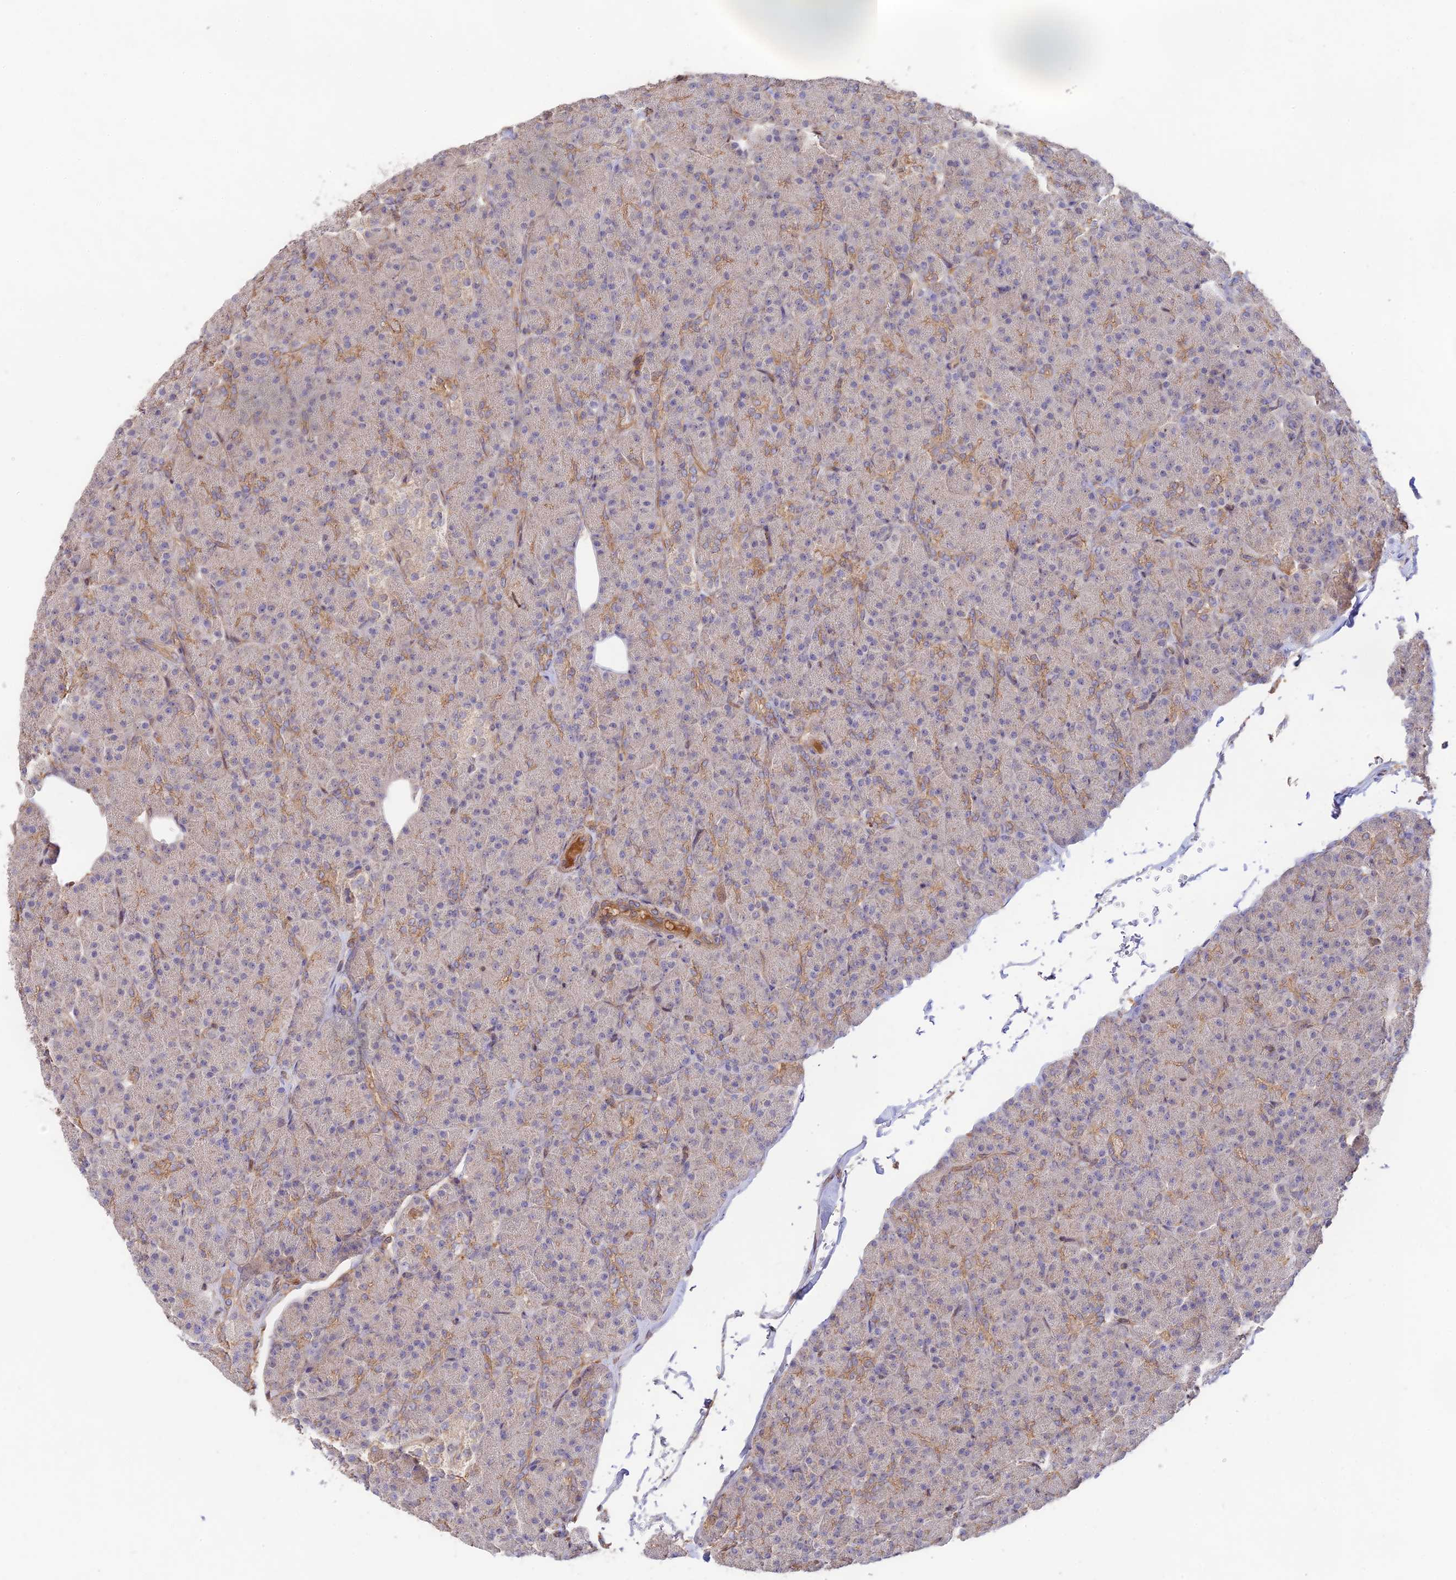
{"staining": {"intensity": "weak", "quantity": "25%-75%", "location": "cytoplasmic/membranous"}, "tissue": "pancreas", "cell_type": "Exocrine glandular cells", "image_type": "normal", "snomed": [{"axis": "morphology", "description": "Normal tissue, NOS"}, {"axis": "topography", "description": "Pancreas"}], "caption": "Immunohistochemistry staining of benign pancreas, which demonstrates low levels of weak cytoplasmic/membranous positivity in approximately 25%-75% of exocrine glandular cells indicating weak cytoplasmic/membranous protein staining. The staining was performed using DAB (3,3'-diaminobenzidine) (brown) for protein detection and nuclei were counterstained in hematoxylin (blue).", "gene": "CLCF1", "patient": {"sex": "female", "age": 43}}